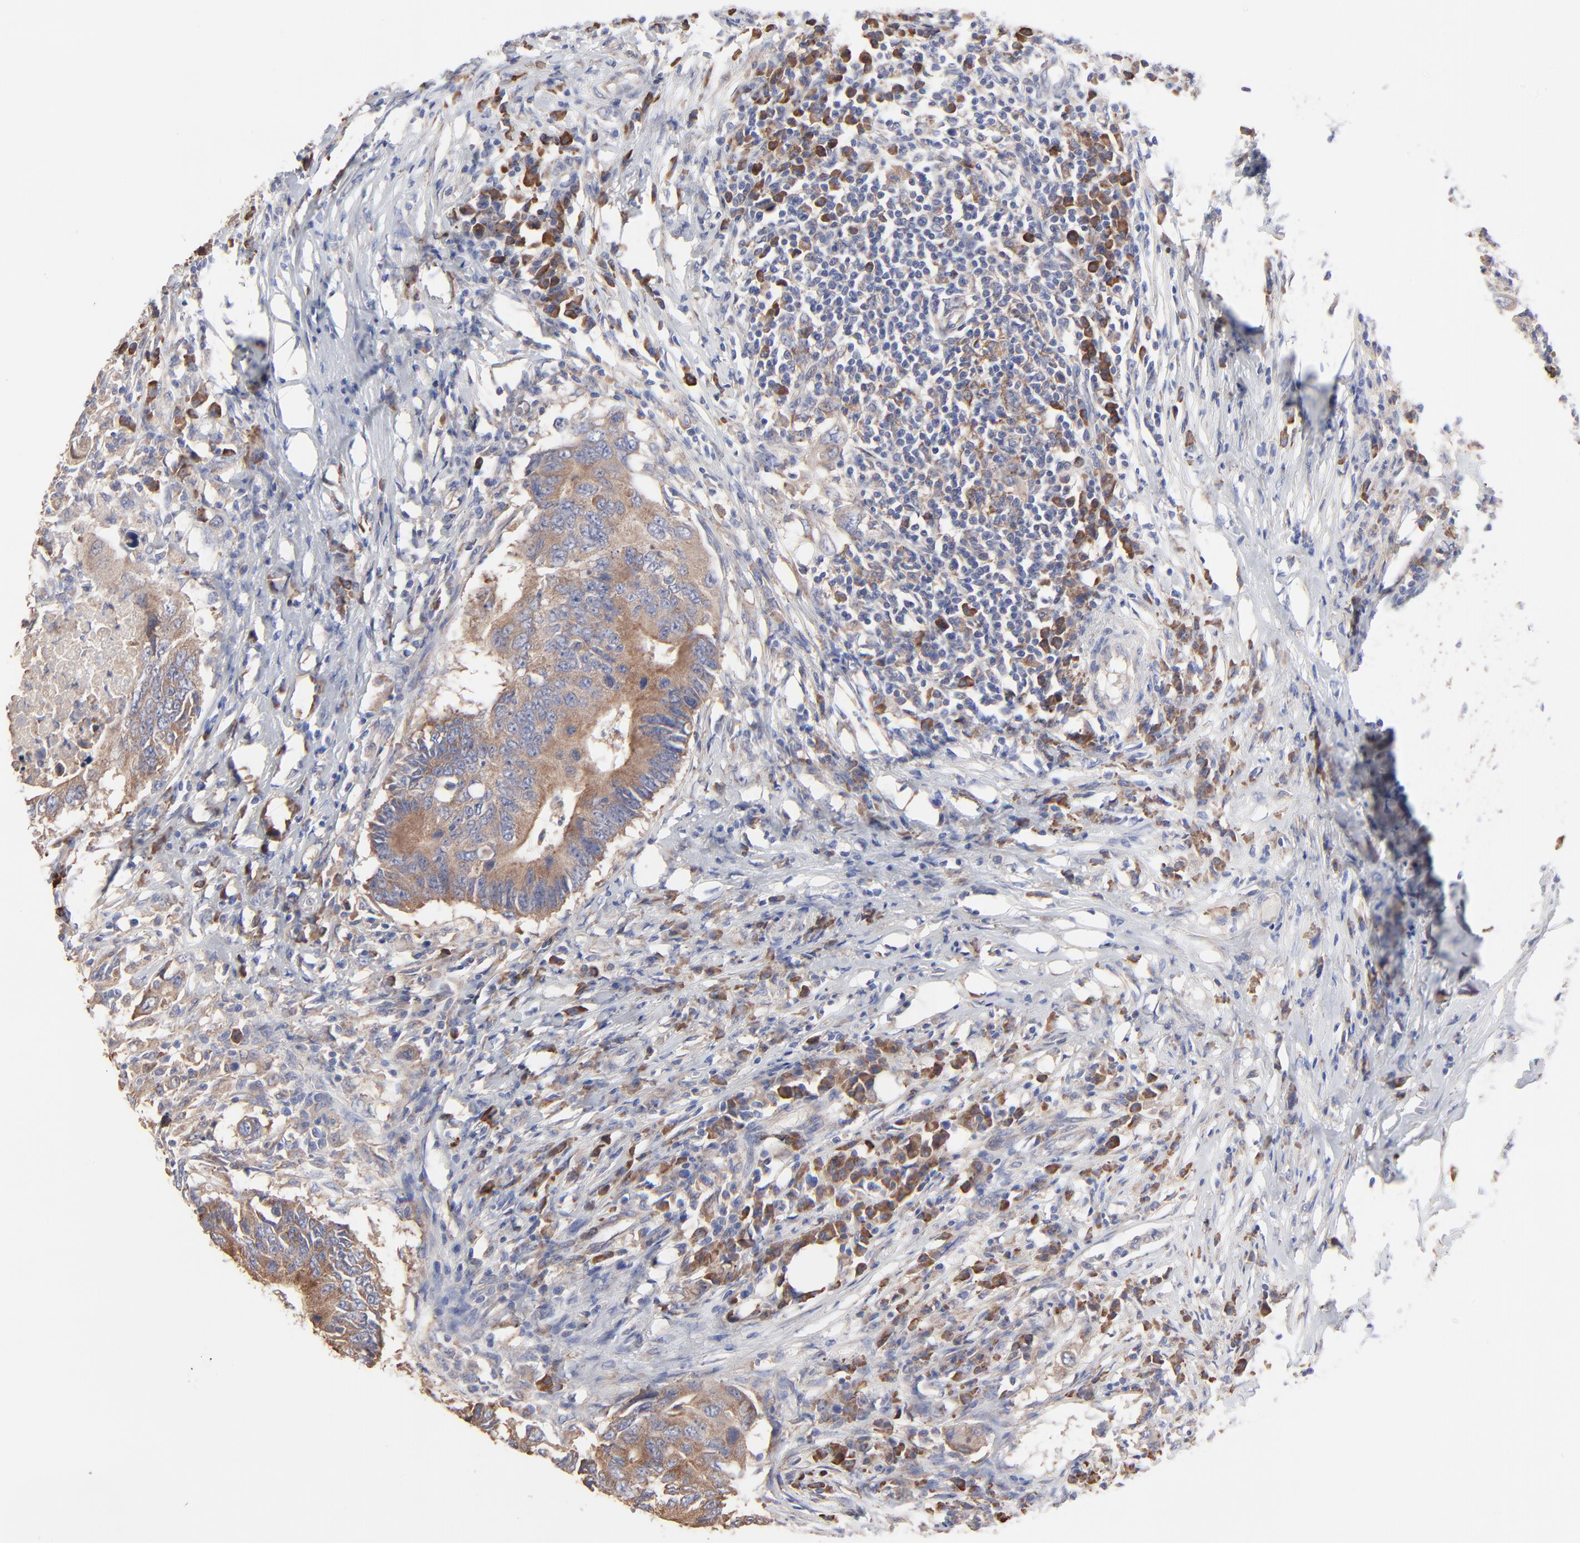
{"staining": {"intensity": "moderate", "quantity": ">75%", "location": "cytoplasmic/membranous"}, "tissue": "colorectal cancer", "cell_type": "Tumor cells", "image_type": "cancer", "snomed": [{"axis": "morphology", "description": "Adenocarcinoma, NOS"}, {"axis": "topography", "description": "Colon"}], "caption": "A photomicrograph of human colorectal cancer stained for a protein displays moderate cytoplasmic/membranous brown staining in tumor cells.", "gene": "PPFIBP2", "patient": {"sex": "male", "age": 71}}